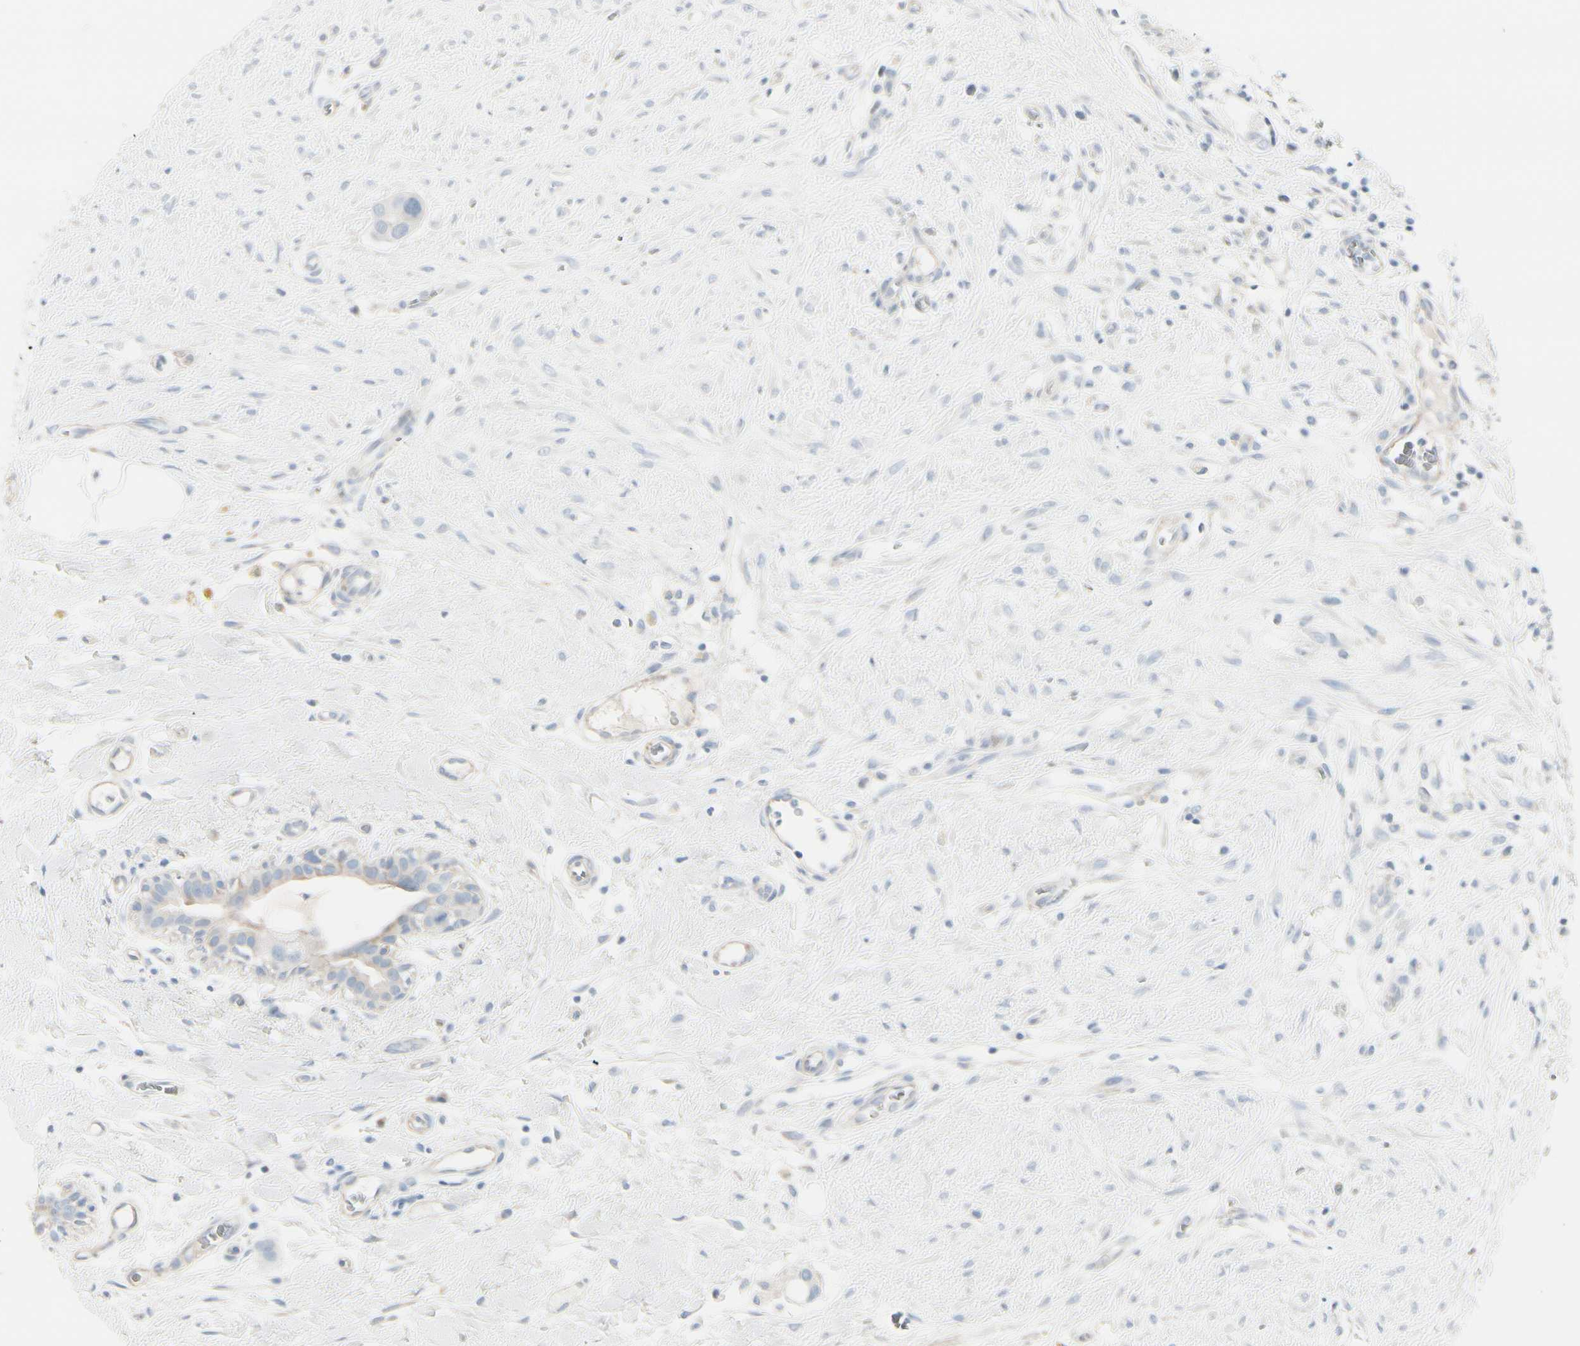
{"staining": {"intensity": "weak", "quantity": "25%-75%", "location": "cytoplasmic/membranous"}, "tissue": "breast cancer", "cell_type": "Tumor cells", "image_type": "cancer", "snomed": [{"axis": "morphology", "description": "Duct carcinoma"}, {"axis": "topography", "description": "Breast"}], "caption": "Human invasive ductal carcinoma (breast) stained for a protein (brown) shows weak cytoplasmic/membranous positive staining in approximately 25%-75% of tumor cells.", "gene": "CDHR5", "patient": {"sex": "female", "age": 40}}